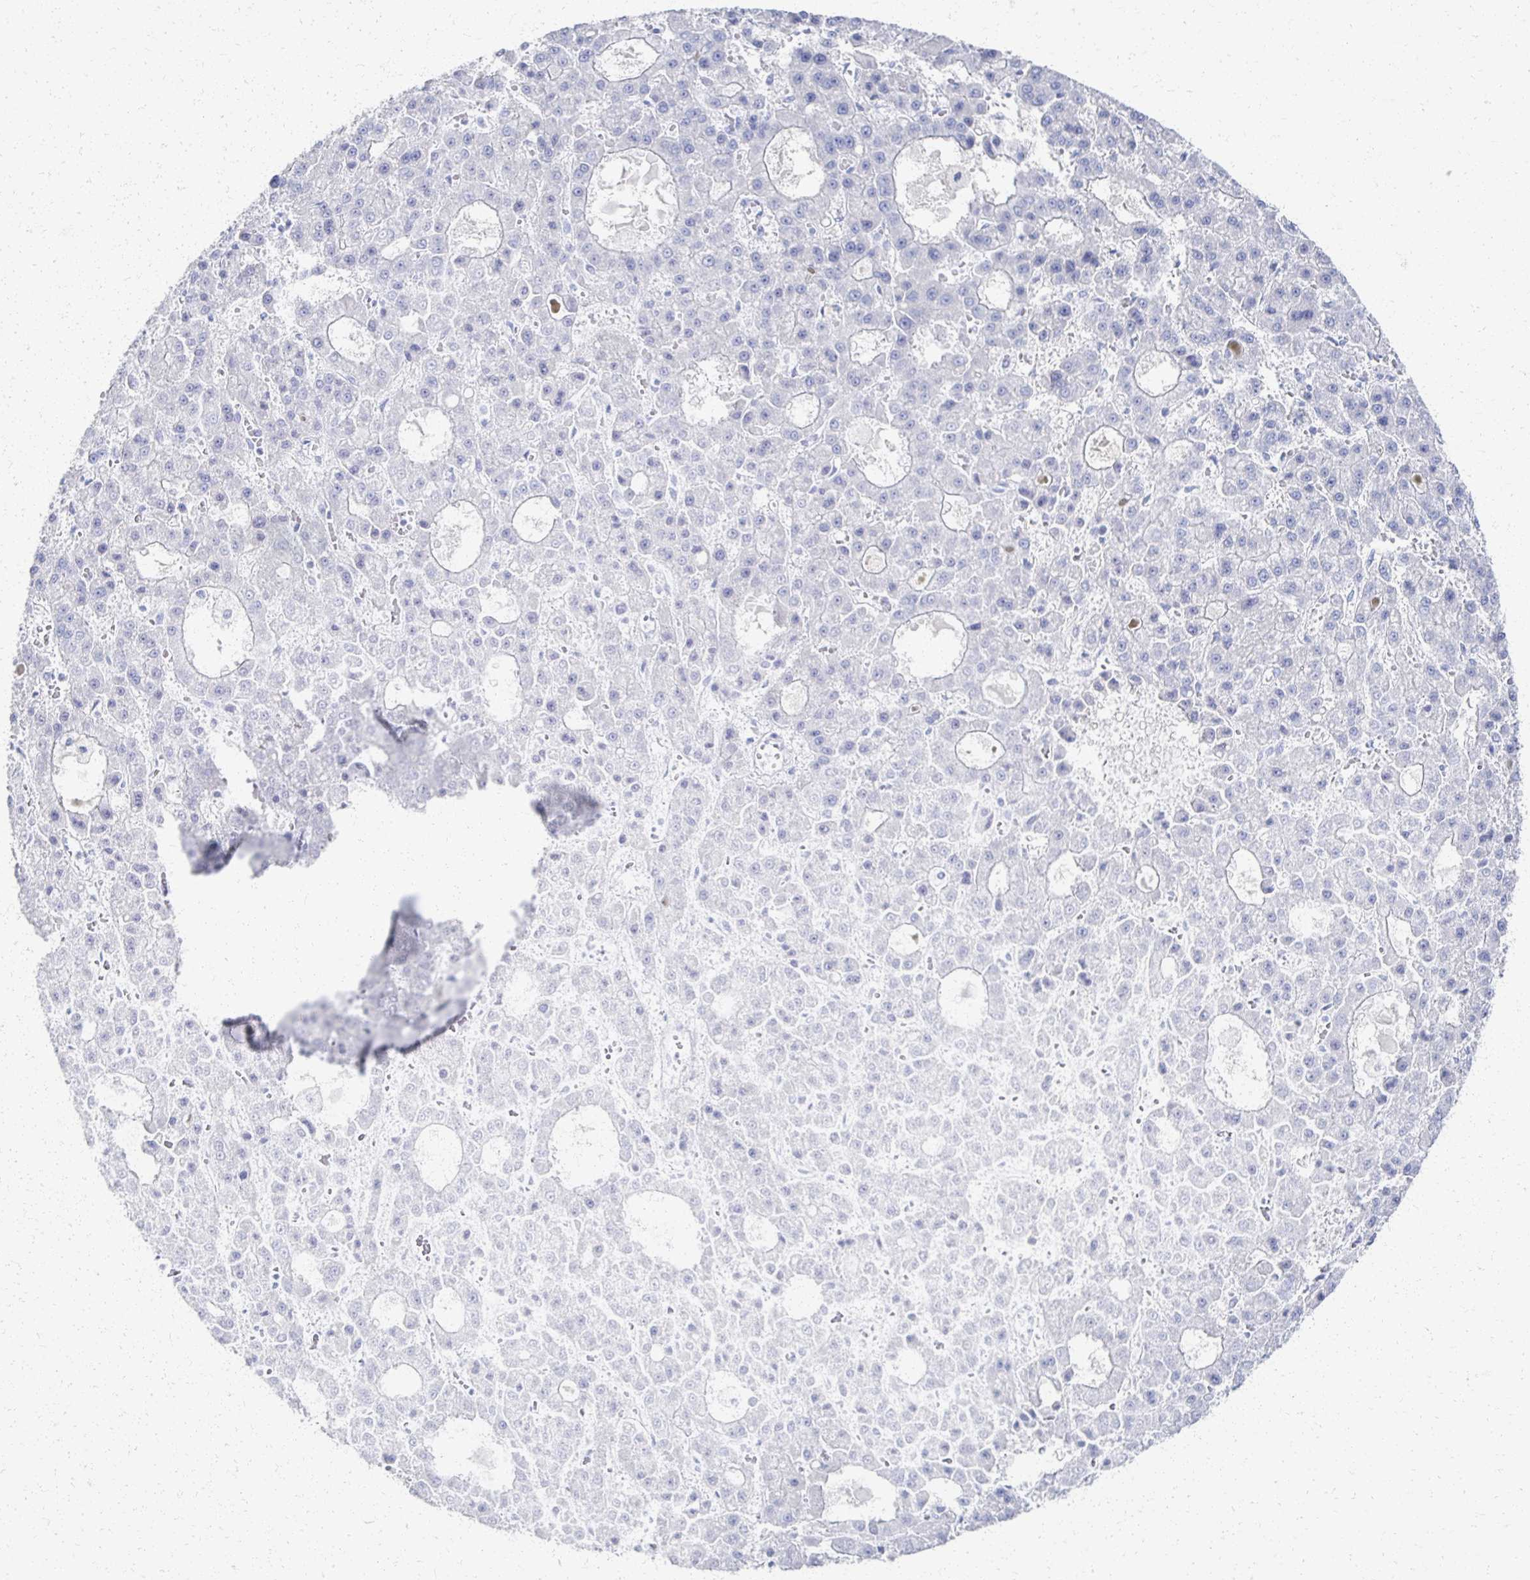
{"staining": {"intensity": "negative", "quantity": "none", "location": "none"}, "tissue": "liver cancer", "cell_type": "Tumor cells", "image_type": "cancer", "snomed": [{"axis": "morphology", "description": "Carcinoma, Hepatocellular, NOS"}, {"axis": "topography", "description": "Liver"}], "caption": "Histopathology image shows no protein positivity in tumor cells of liver hepatocellular carcinoma tissue. Nuclei are stained in blue.", "gene": "PRR20A", "patient": {"sex": "male", "age": 70}}